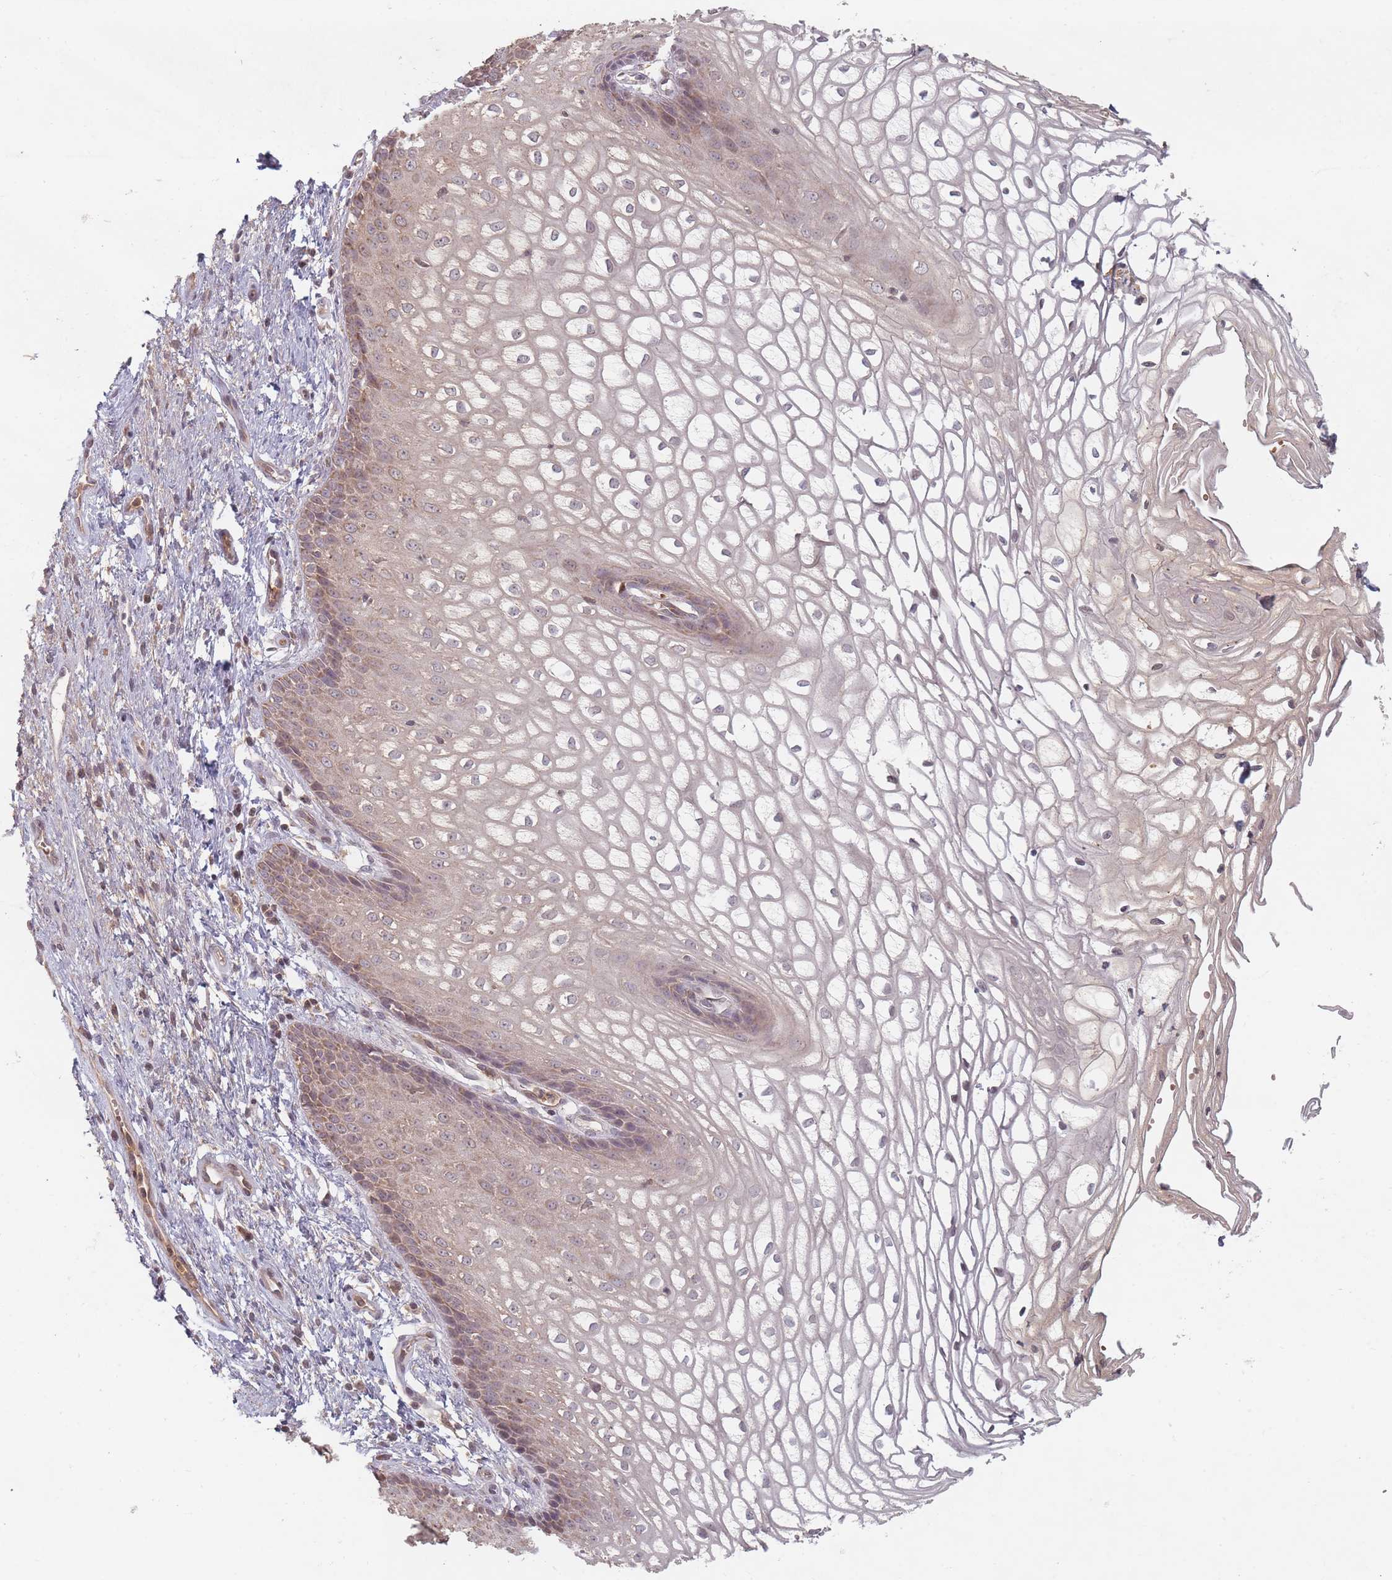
{"staining": {"intensity": "weak", "quantity": "<25%", "location": "cytoplasmic/membranous"}, "tissue": "vagina", "cell_type": "Squamous epithelial cells", "image_type": "normal", "snomed": [{"axis": "morphology", "description": "Normal tissue, NOS"}, {"axis": "topography", "description": "Vagina"}], "caption": "DAB immunohistochemical staining of unremarkable vagina reveals no significant expression in squamous epithelial cells. The staining was performed using DAB to visualize the protein expression in brown, while the nuclei were stained in blue with hematoxylin (Magnification: 20x).", "gene": "OR2M4", "patient": {"sex": "female", "age": 34}}